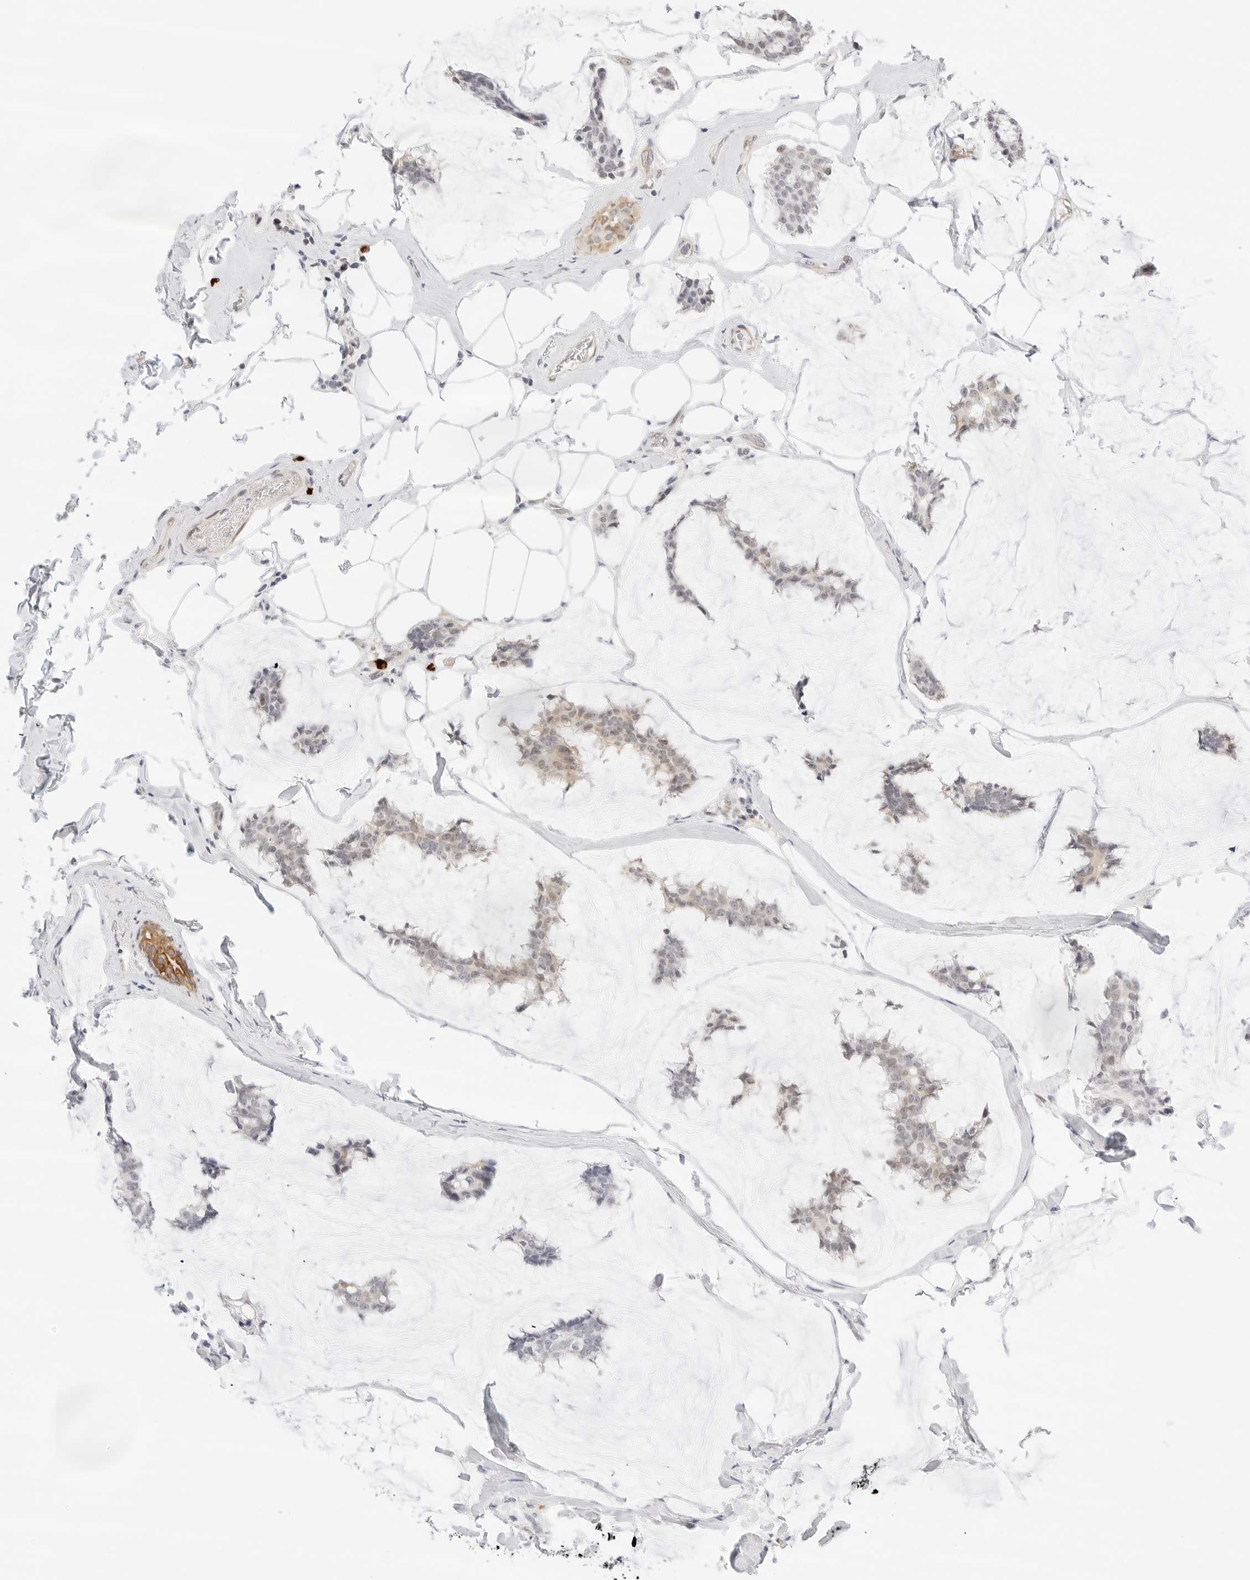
{"staining": {"intensity": "weak", "quantity": "25%-75%", "location": "cytoplasmic/membranous,nuclear"}, "tissue": "breast cancer", "cell_type": "Tumor cells", "image_type": "cancer", "snomed": [{"axis": "morphology", "description": "Duct carcinoma"}, {"axis": "topography", "description": "Breast"}], "caption": "Protein expression analysis of human breast cancer reveals weak cytoplasmic/membranous and nuclear positivity in approximately 25%-75% of tumor cells. (Stains: DAB (3,3'-diaminobenzidine) in brown, nuclei in blue, Microscopy: brightfield microscopy at high magnification).", "gene": "TEKT2", "patient": {"sex": "female", "age": 93}}